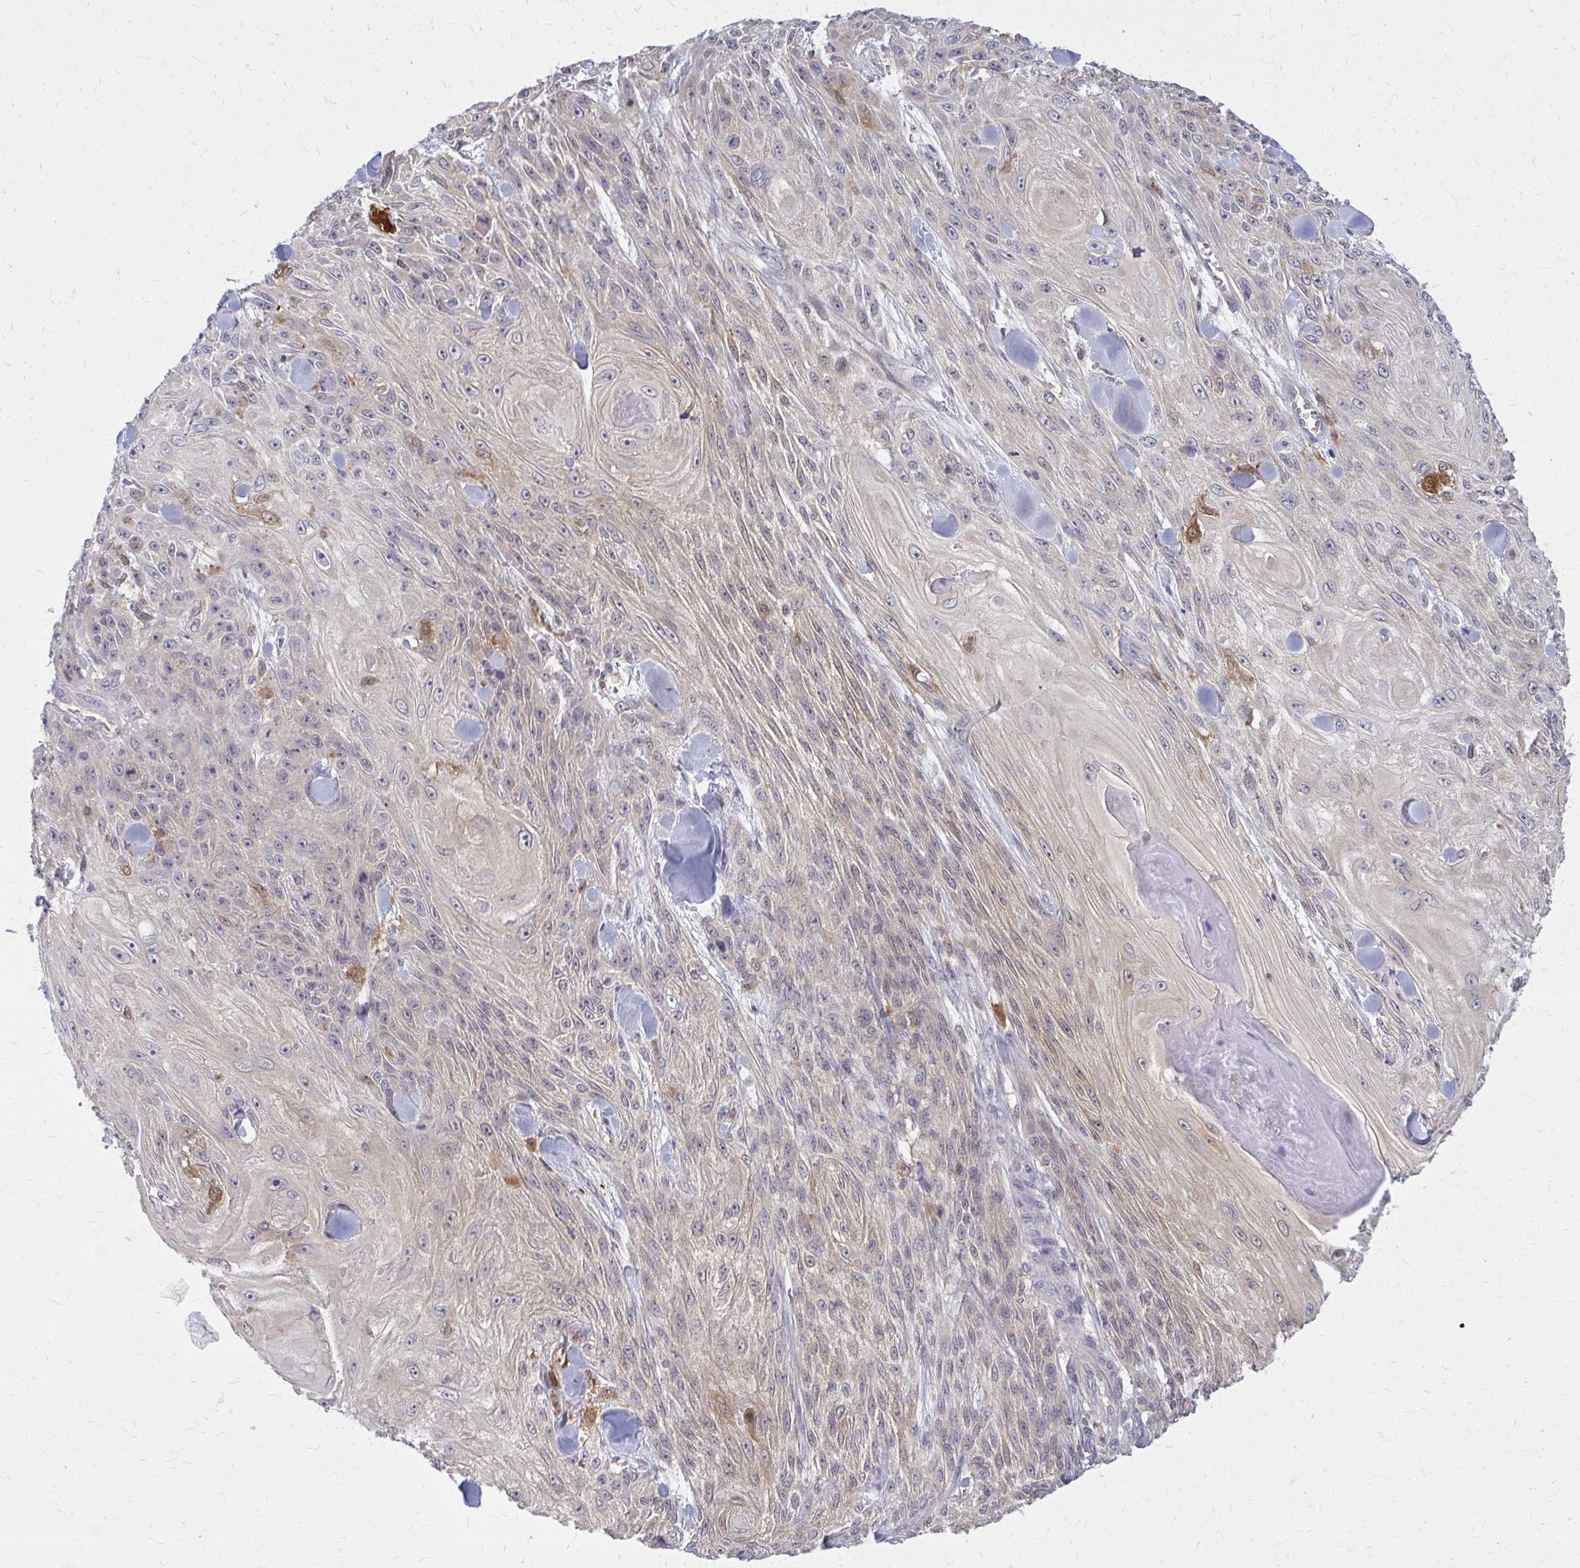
{"staining": {"intensity": "weak", "quantity": "<25%", "location": "cytoplasmic/membranous"}, "tissue": "skin cancer", "cell_type": "Tumor cells", "image_type": "cancer", "snomed": [{"axis": "morphology", "description": "Squamous cell carcinoma, NOS"}, {"axis": "topography", "description": "Skin"}], "caption": "High power microscopy histopathology image of an immunohistochemistry (IHC) image of skin cancer (squamous cell carcinoma), revealing no significant expression in tumor cells.", "gene": "DBI", "patient": {"sex": "male", "age": 88}}